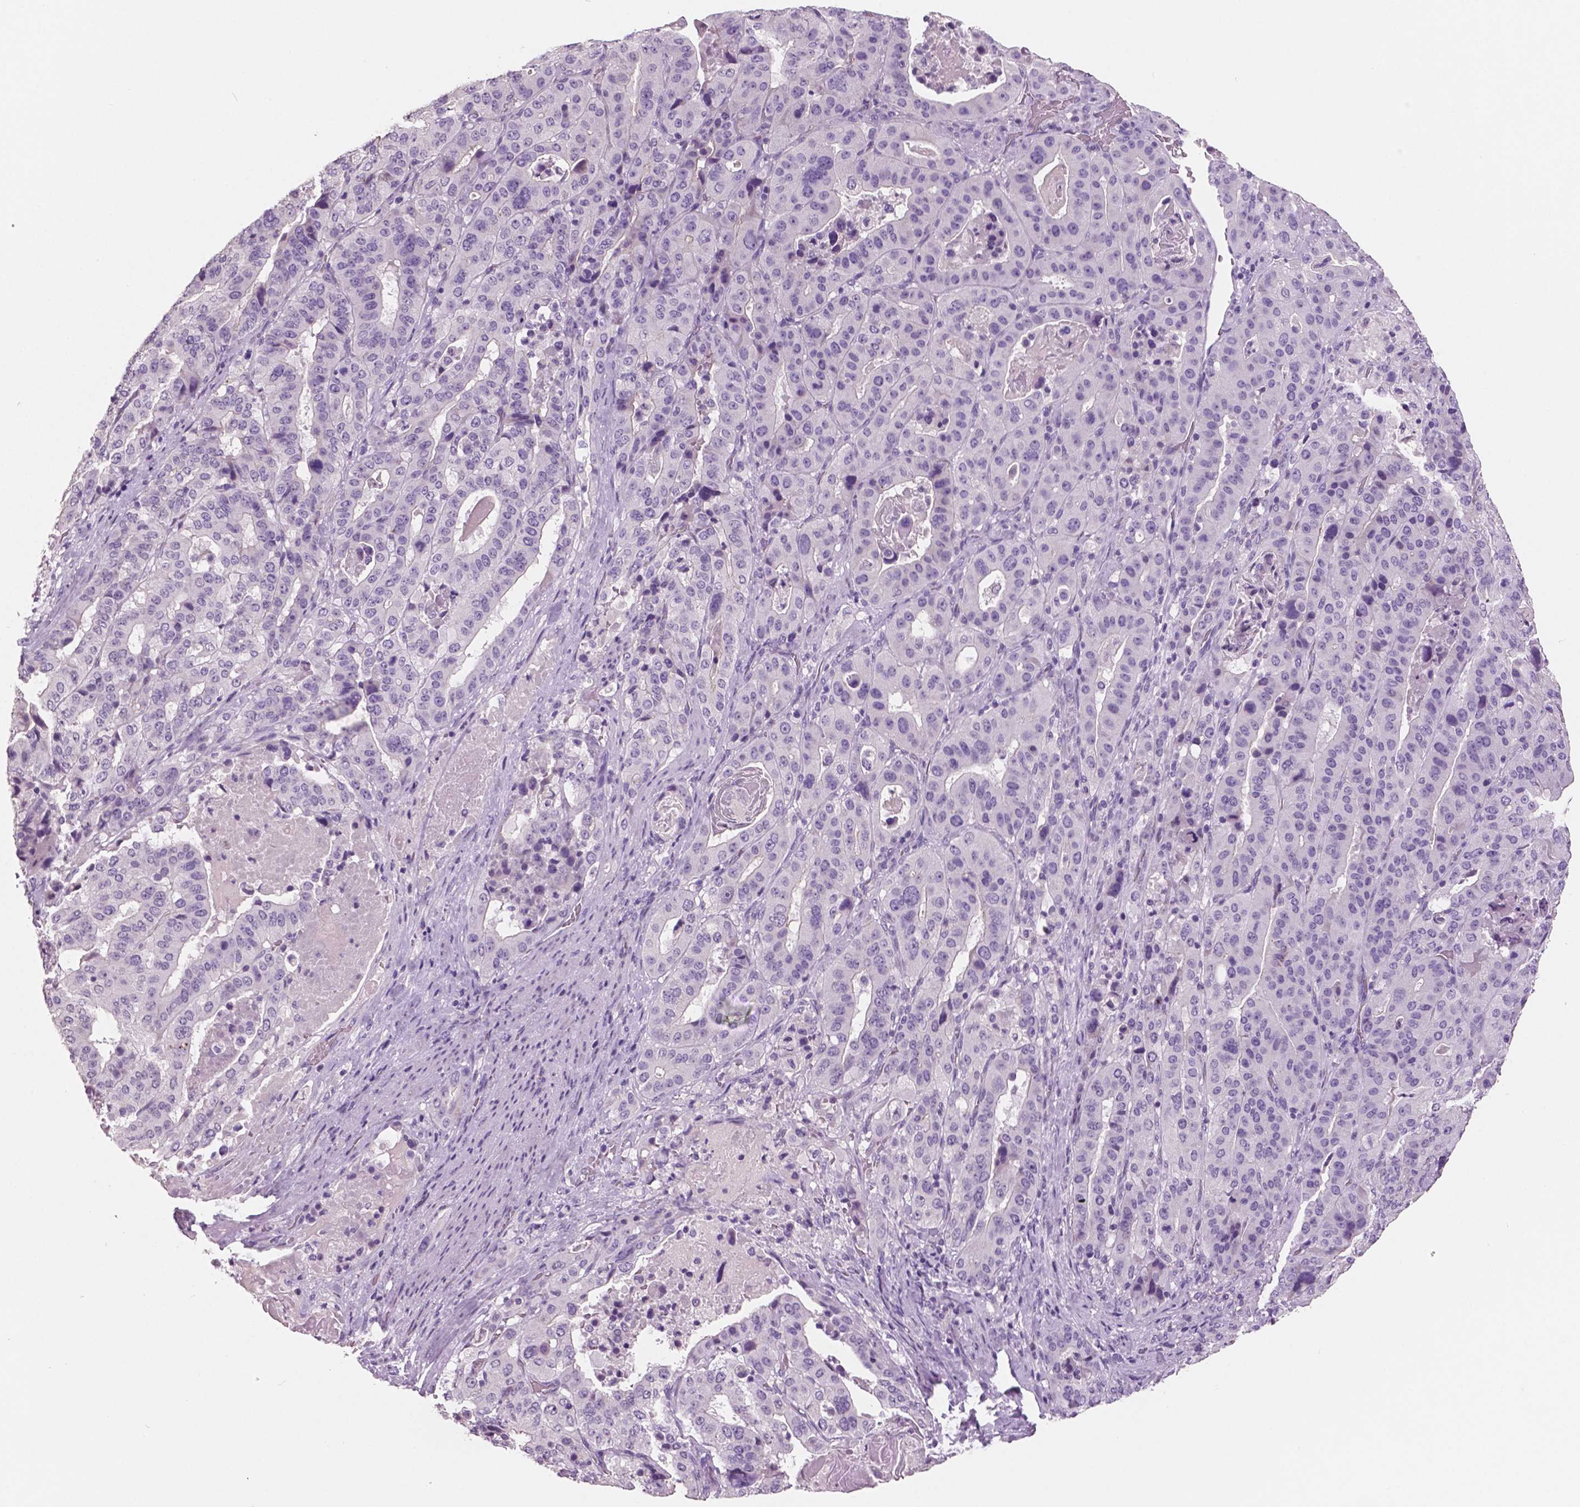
{"staining": {"intensity": "negative", "quantity": "none", "location": "none"}, "tissue": "stomach cancer", "cell_type": "Tumor cells", "image_type": "cancer", "snomed": [{"axis": "morphology", "description": "Adenocarcinoma, NOS"}, {"axis": "topography", "description": "Stomach"}], "caption": "Adenocarcinoma (stomach) was stained to show a protein in brown. There is no significant positivity in tumor cells.", "gene": "NECAB2", "patient": {"sex": "male", "age": 48}}